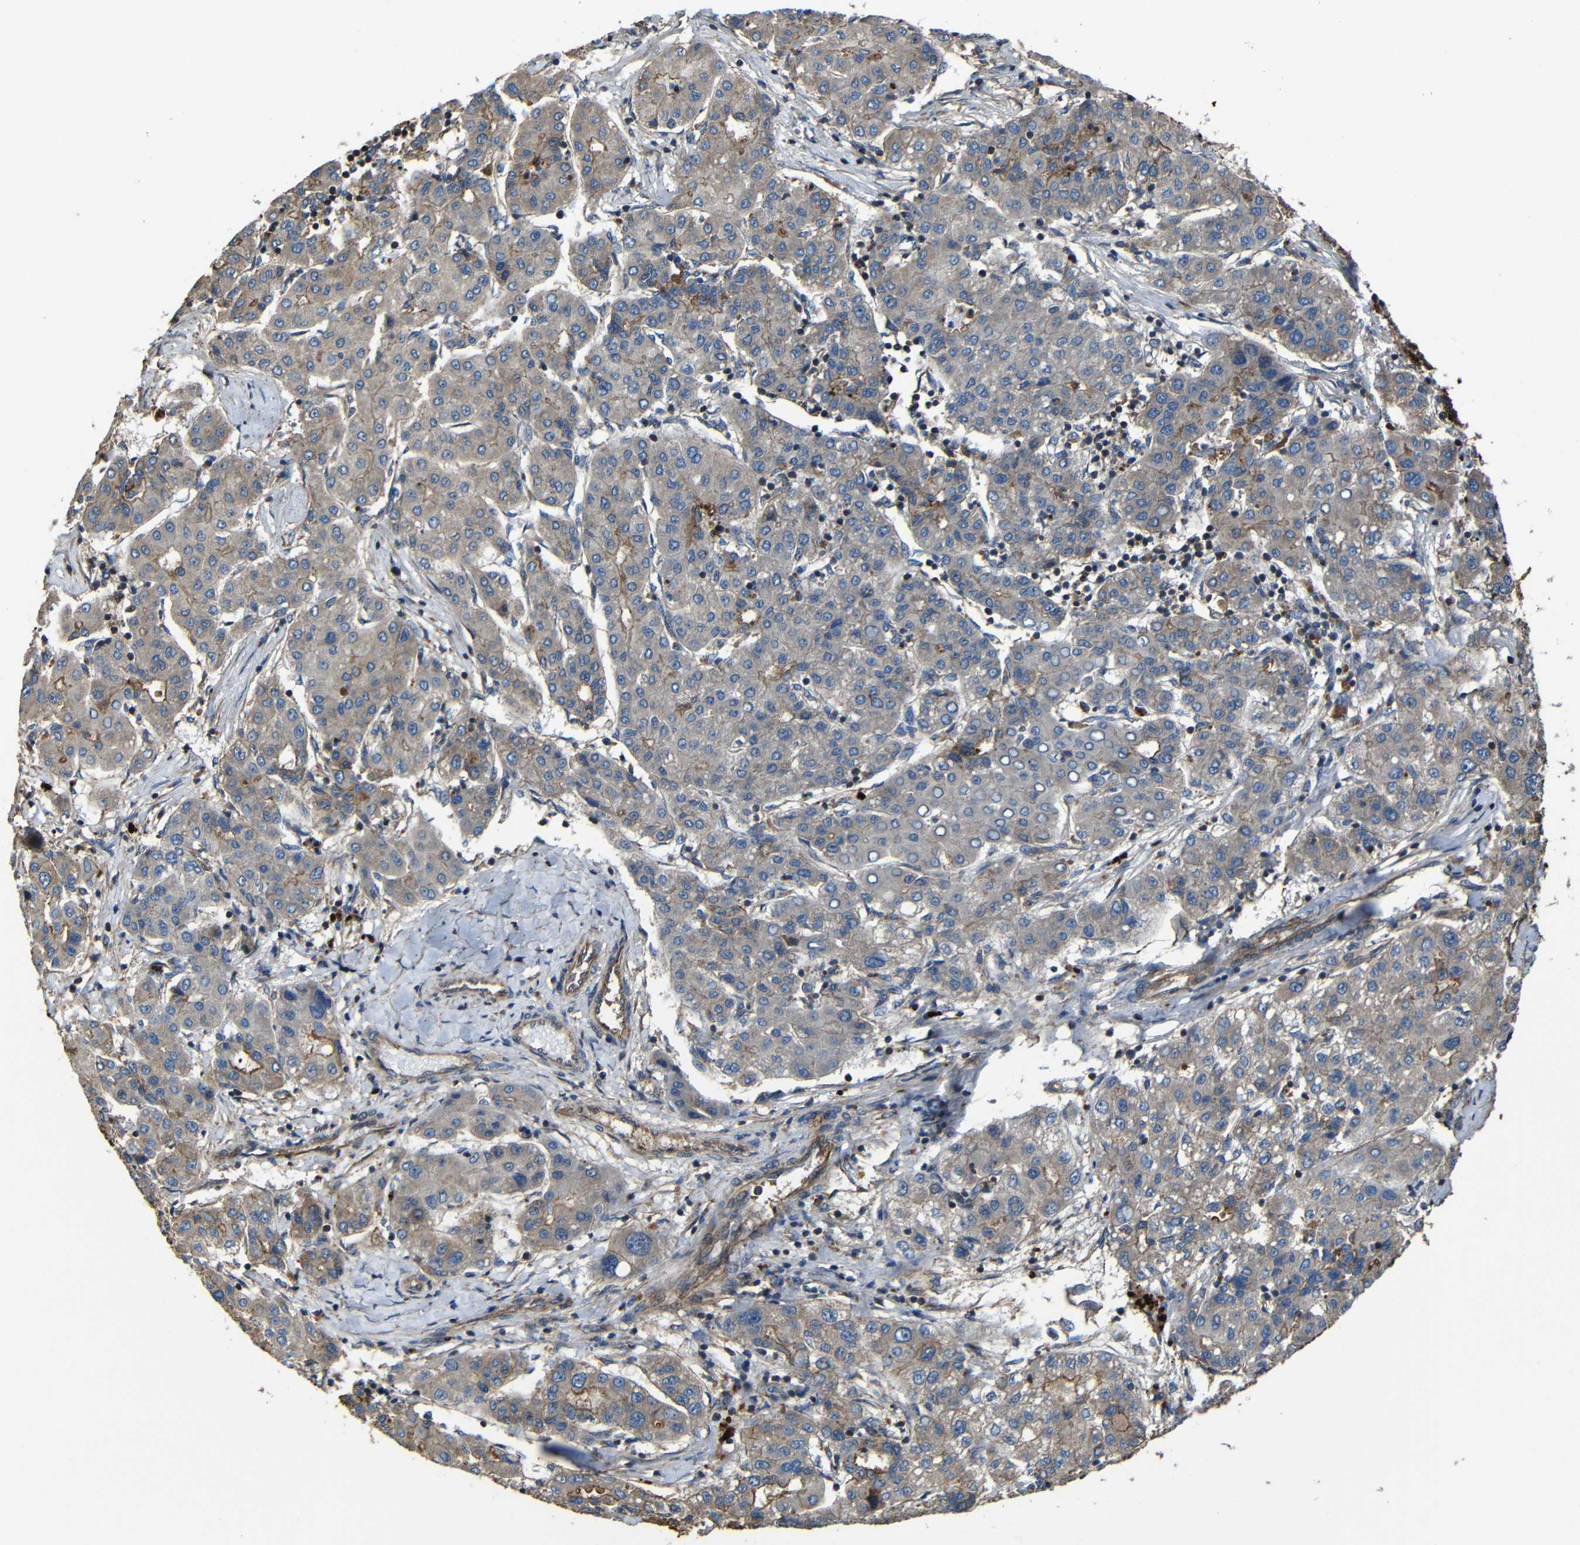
{"staining": {"intensity": "weak", "quantity": "25%-75%", "location": "cytoplasmic/membranous"}, "tissue": "liver cancer", "cell_type": "Tumor cells", "image_type": "cancer", "snomed": [{"axis": "morphology", "description": "Carcinoma, Hepatocellular, NOS"}, {"axis": "topography", "description": "Liver"}], "caption": "Human liver cancer (hepatocellular carcinoma) stained for a protein (brown) exhibits weak cytoplasmic/membranous positive expression in approximately 25%-75% of tumor cells.", "gene": "PTCH1", "patient": {"sex": "male", "age": 65}}